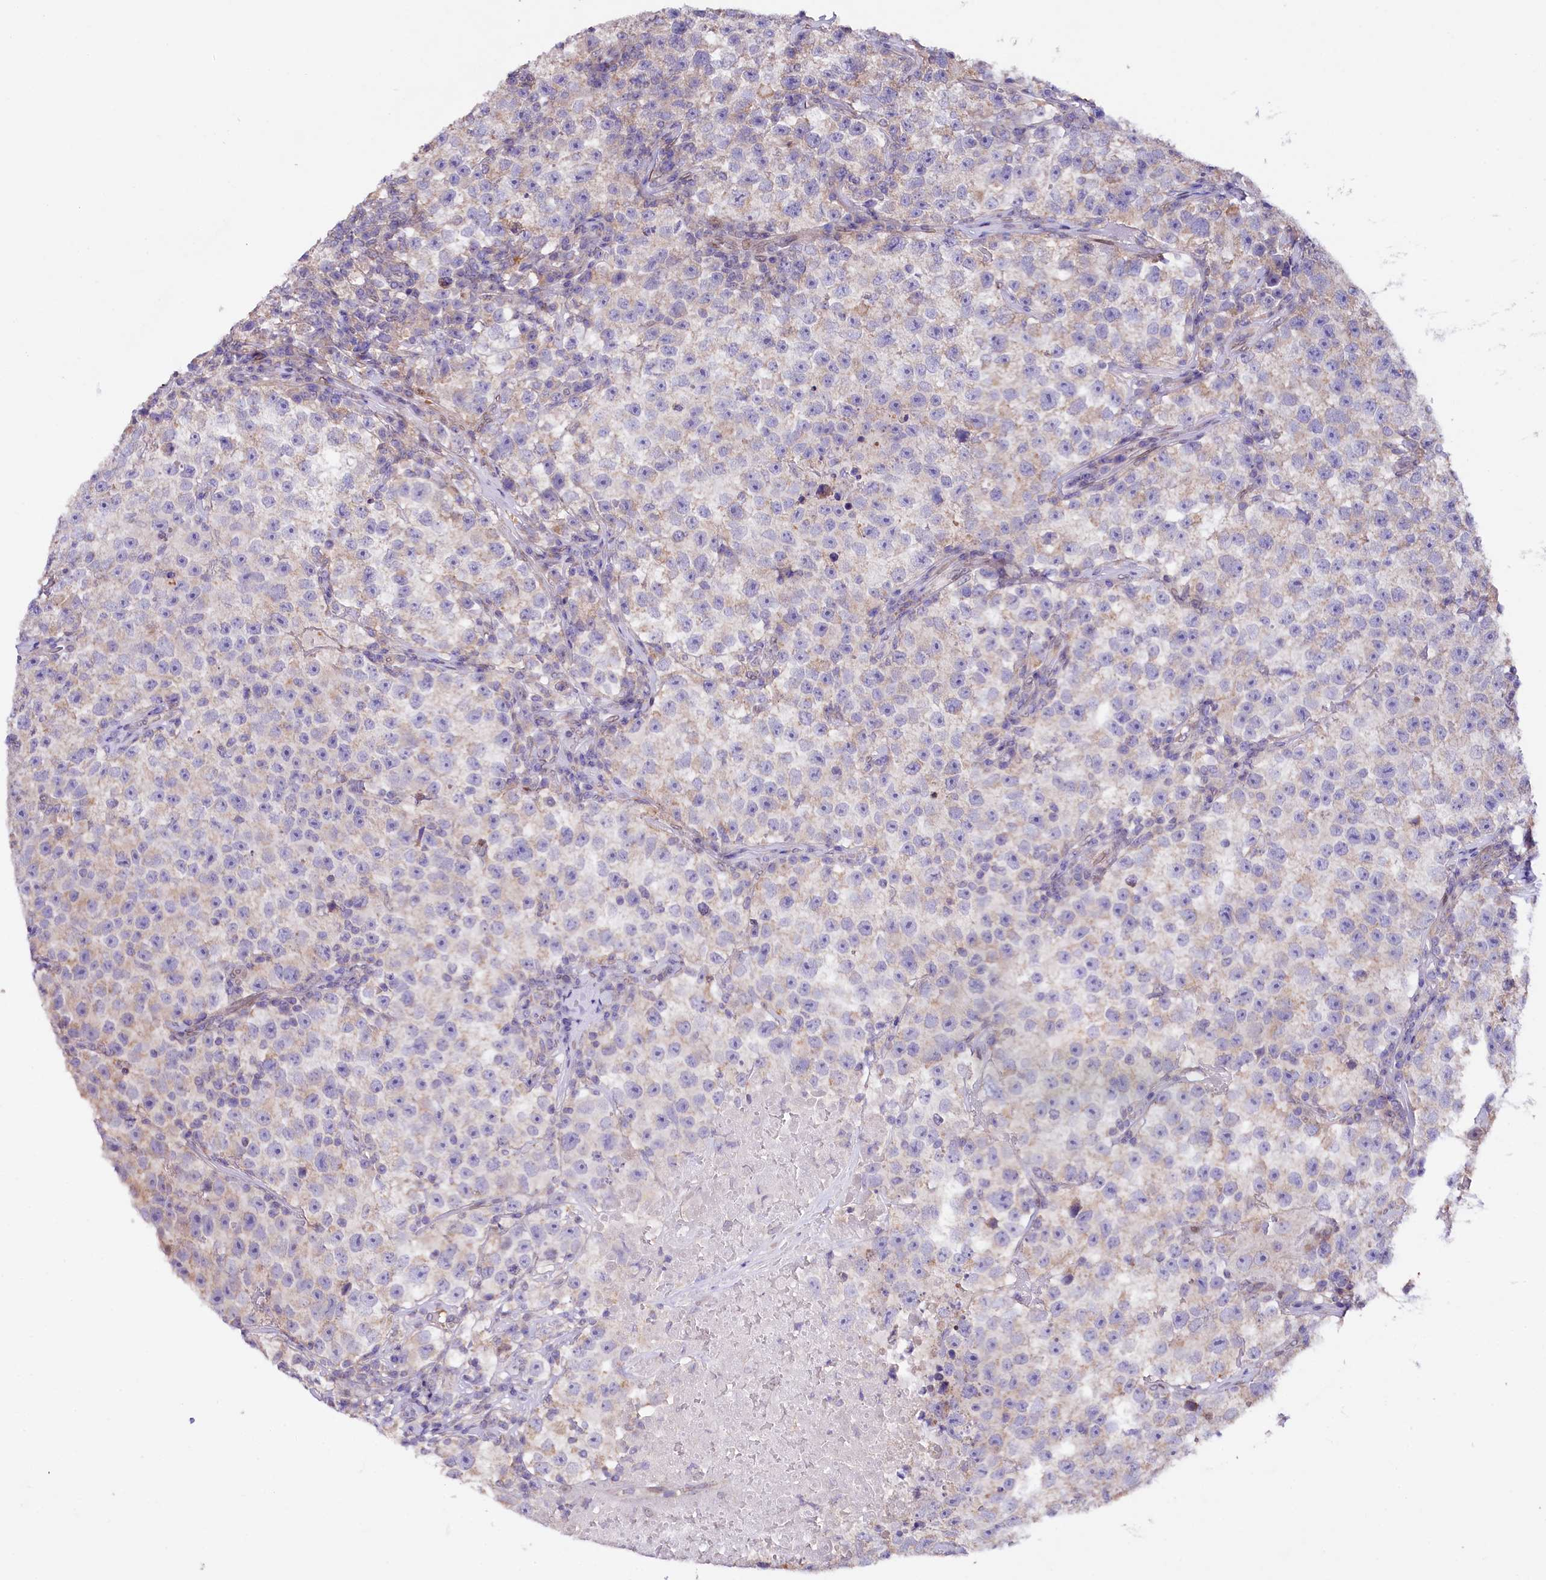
{"staining": {"intensity": "negative", "quantity": "none", "location": "none"}, "tissue": "testis cancer", "cell_type": "Tumor cells", "image_type": "cancer", "snomed": [{"axis": "morphology", "description": "Seminoma, NOS"}, {"axis": "topography", "description": "Testis"}], "caption": "Tumor cells show no significant protein expression in testis cancer.", "gene": "ZNF226", "patient": {"sex": "male", "age": 22}}